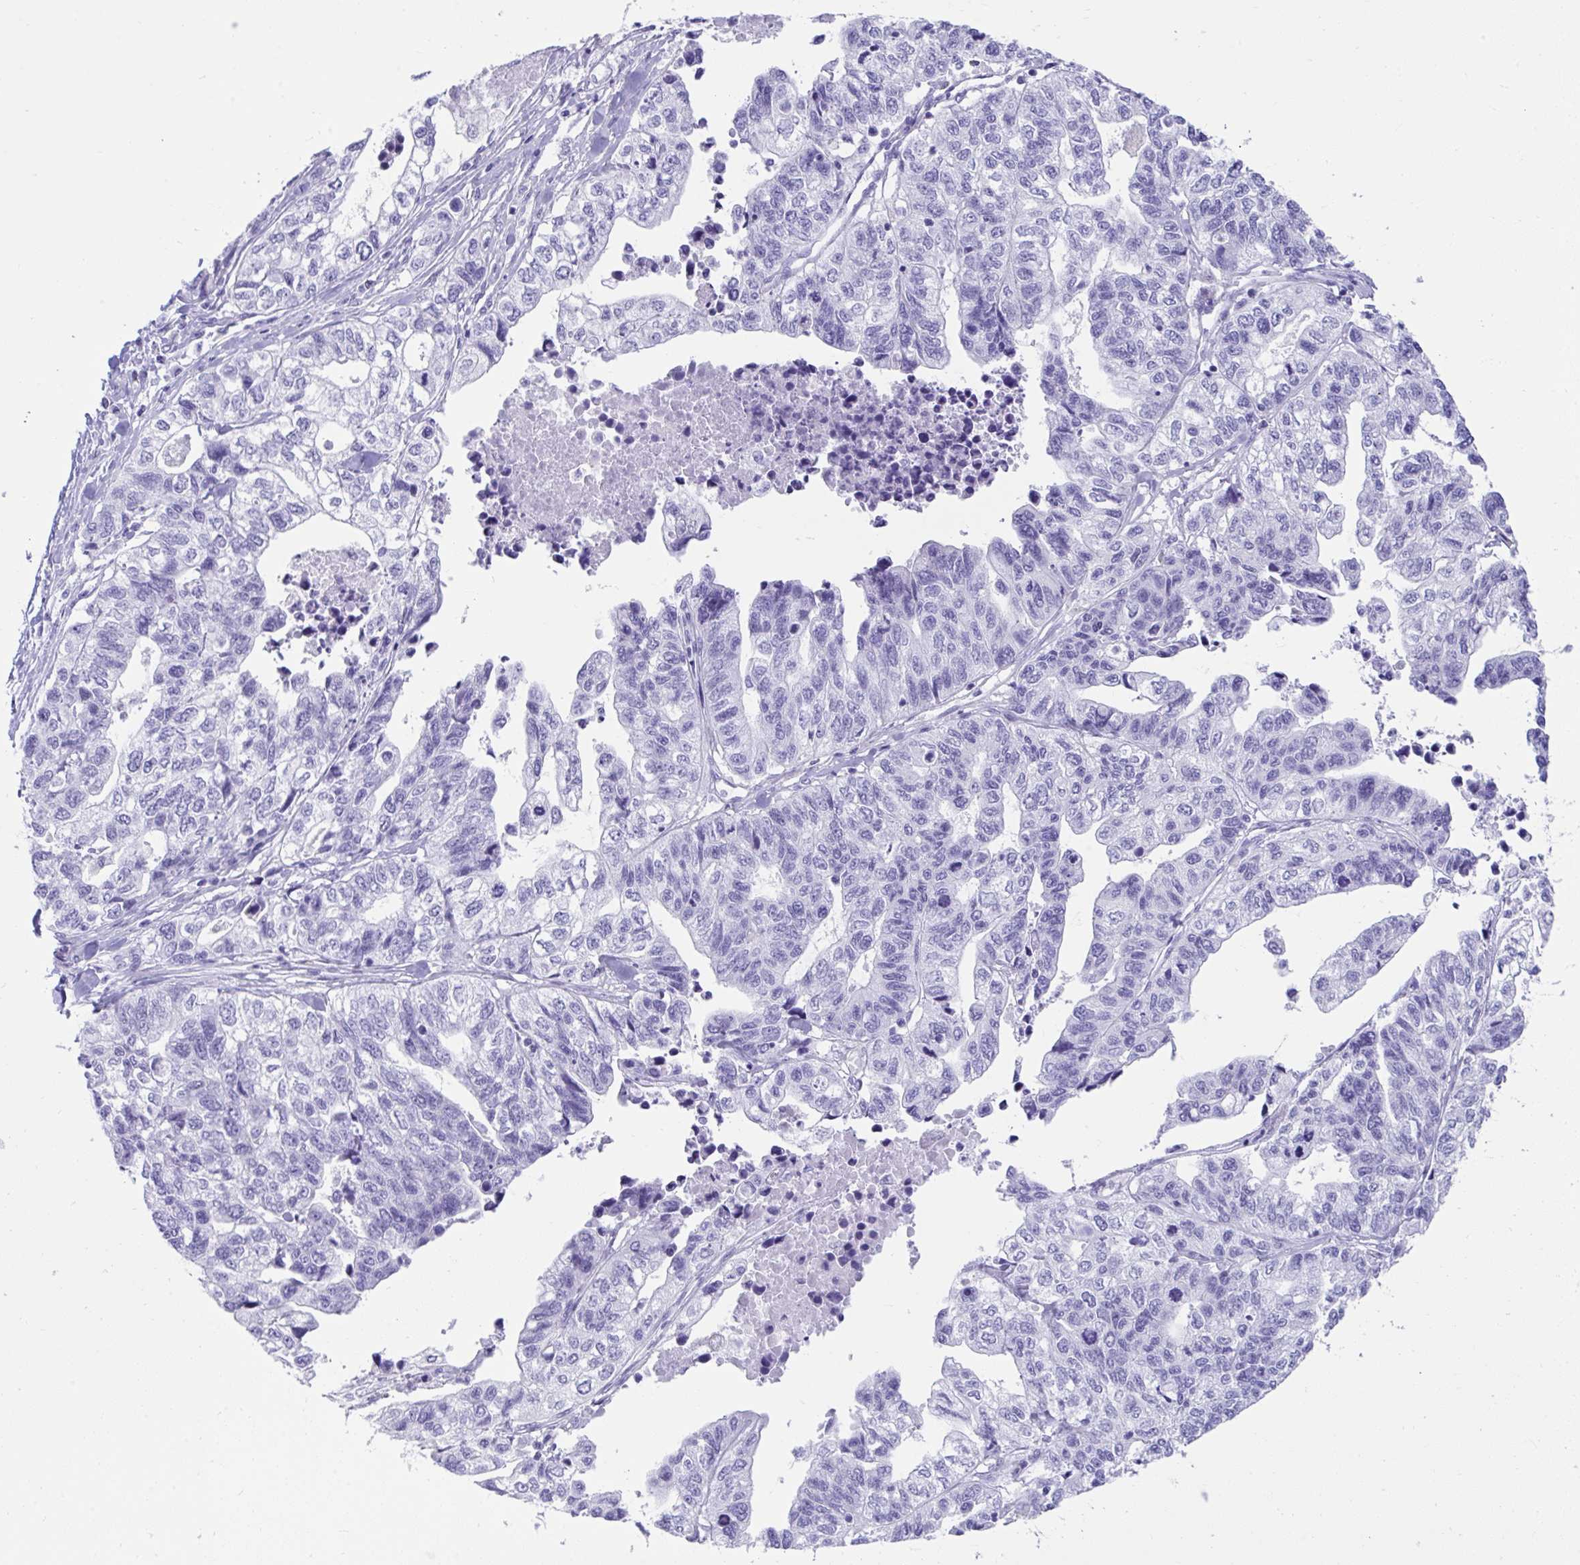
{"staining": {"intensity": "negative", "quantity": "none", "location": "none"}, "tissue": "stomach cancer", "cell_type": "Tumor cells", "image_type": "cancer", "snomed": [{"axis": "morphology", "description": "Adenocarcinoma, NOS"}, {"axis": "topography", "description": "Stomach, upper"}], "caption": "An immunohistochemistry micrograph of stomach cancer is shown. There is no staining in tumor cells of stomach cancer. (Brightfield microscopy of DAB (3,3'-diaminobenzidine) immunohistochemistry (IHC) at high magnification).", "gene": "PSCA", "patient": {"sex": "female", "age": 67}}